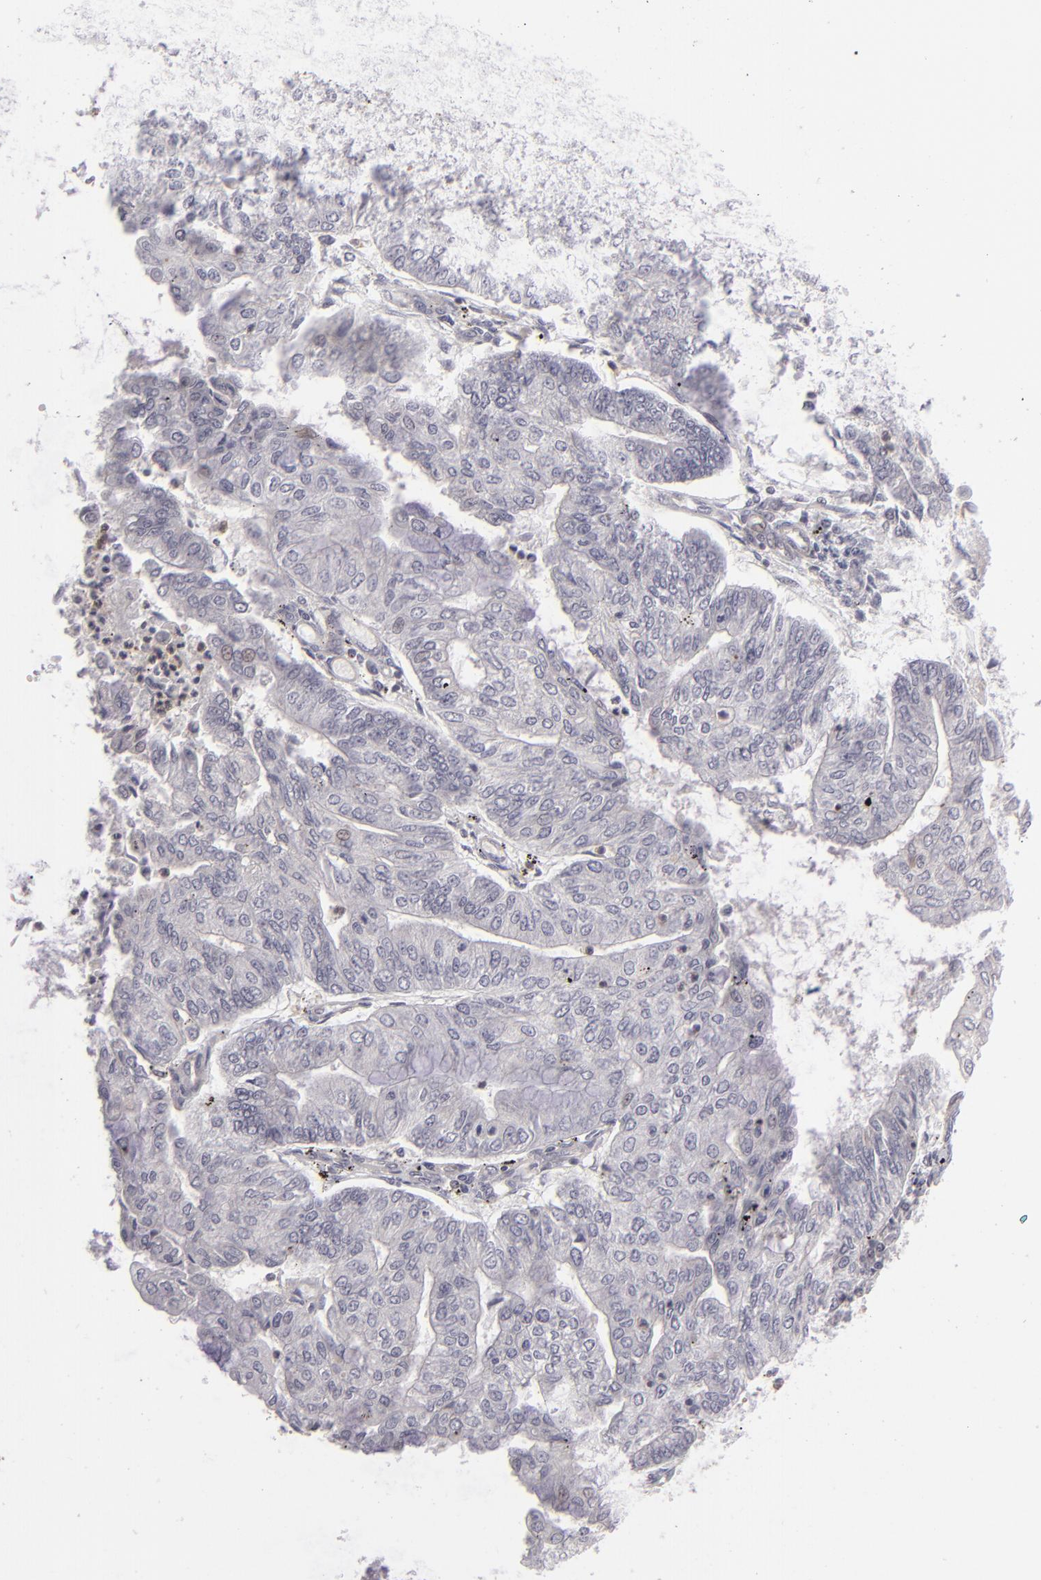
{"staining": {"intensity": "negative", "quantity": "none", "location": "none"}, "tissue": "endometrial cancer", "cell_type": "Tumor cells", "image_type": "cancer", "snomed": [{"axis": "morphology", "description": "Adenocarcinoma, NOS"}, {"axis": "topography", "description": "Endometrium"}], "caption": "The photomicrograph demonstrates no significant positivity in tumor cells of adenocarcinoma (endometrial).", "gene": "CLDN2", "patient": {"sex": "female", "age": 59}}